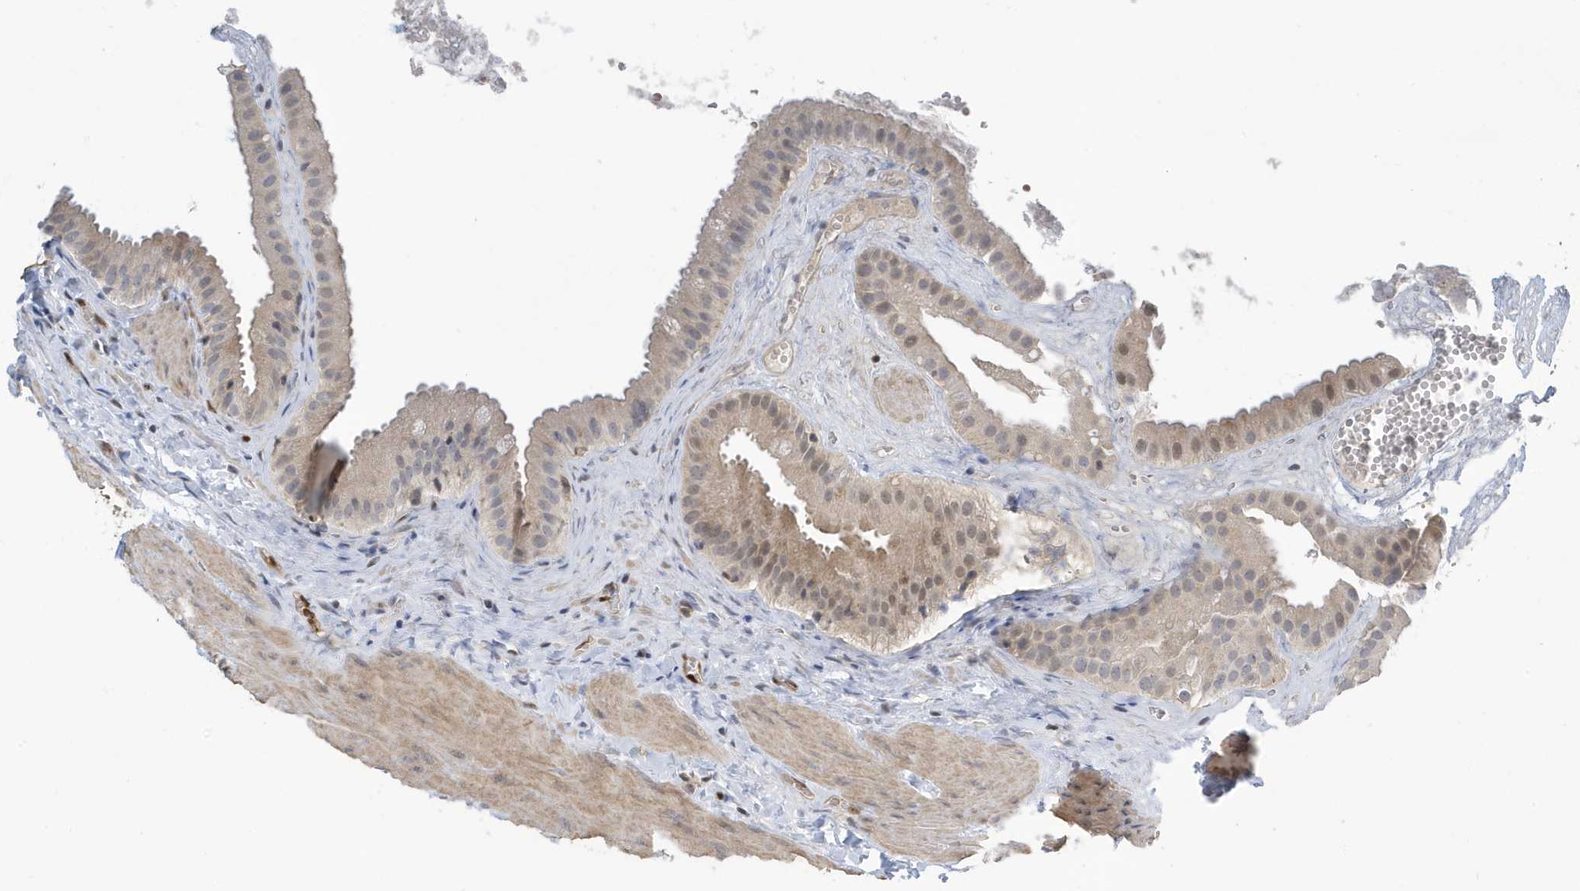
{"staining": {"intensity": "moderate", "quantity": "<25%", "location": "nuclear"}, "tissue": "gallbladder", "cell_type": "Glandular cells", "image_type": "normal", "snomed": [{"axis": "morphology", "description": "Normal tissue, NOS"}, {"axis": "topography", "description": "Gallbladder"}], "caption": "Moderate nuclear protein staining is present in about <25% of glandular cells in gallbladder.", "gene": "NCOA7", "patient": {"sex": "male", "age": 55}}